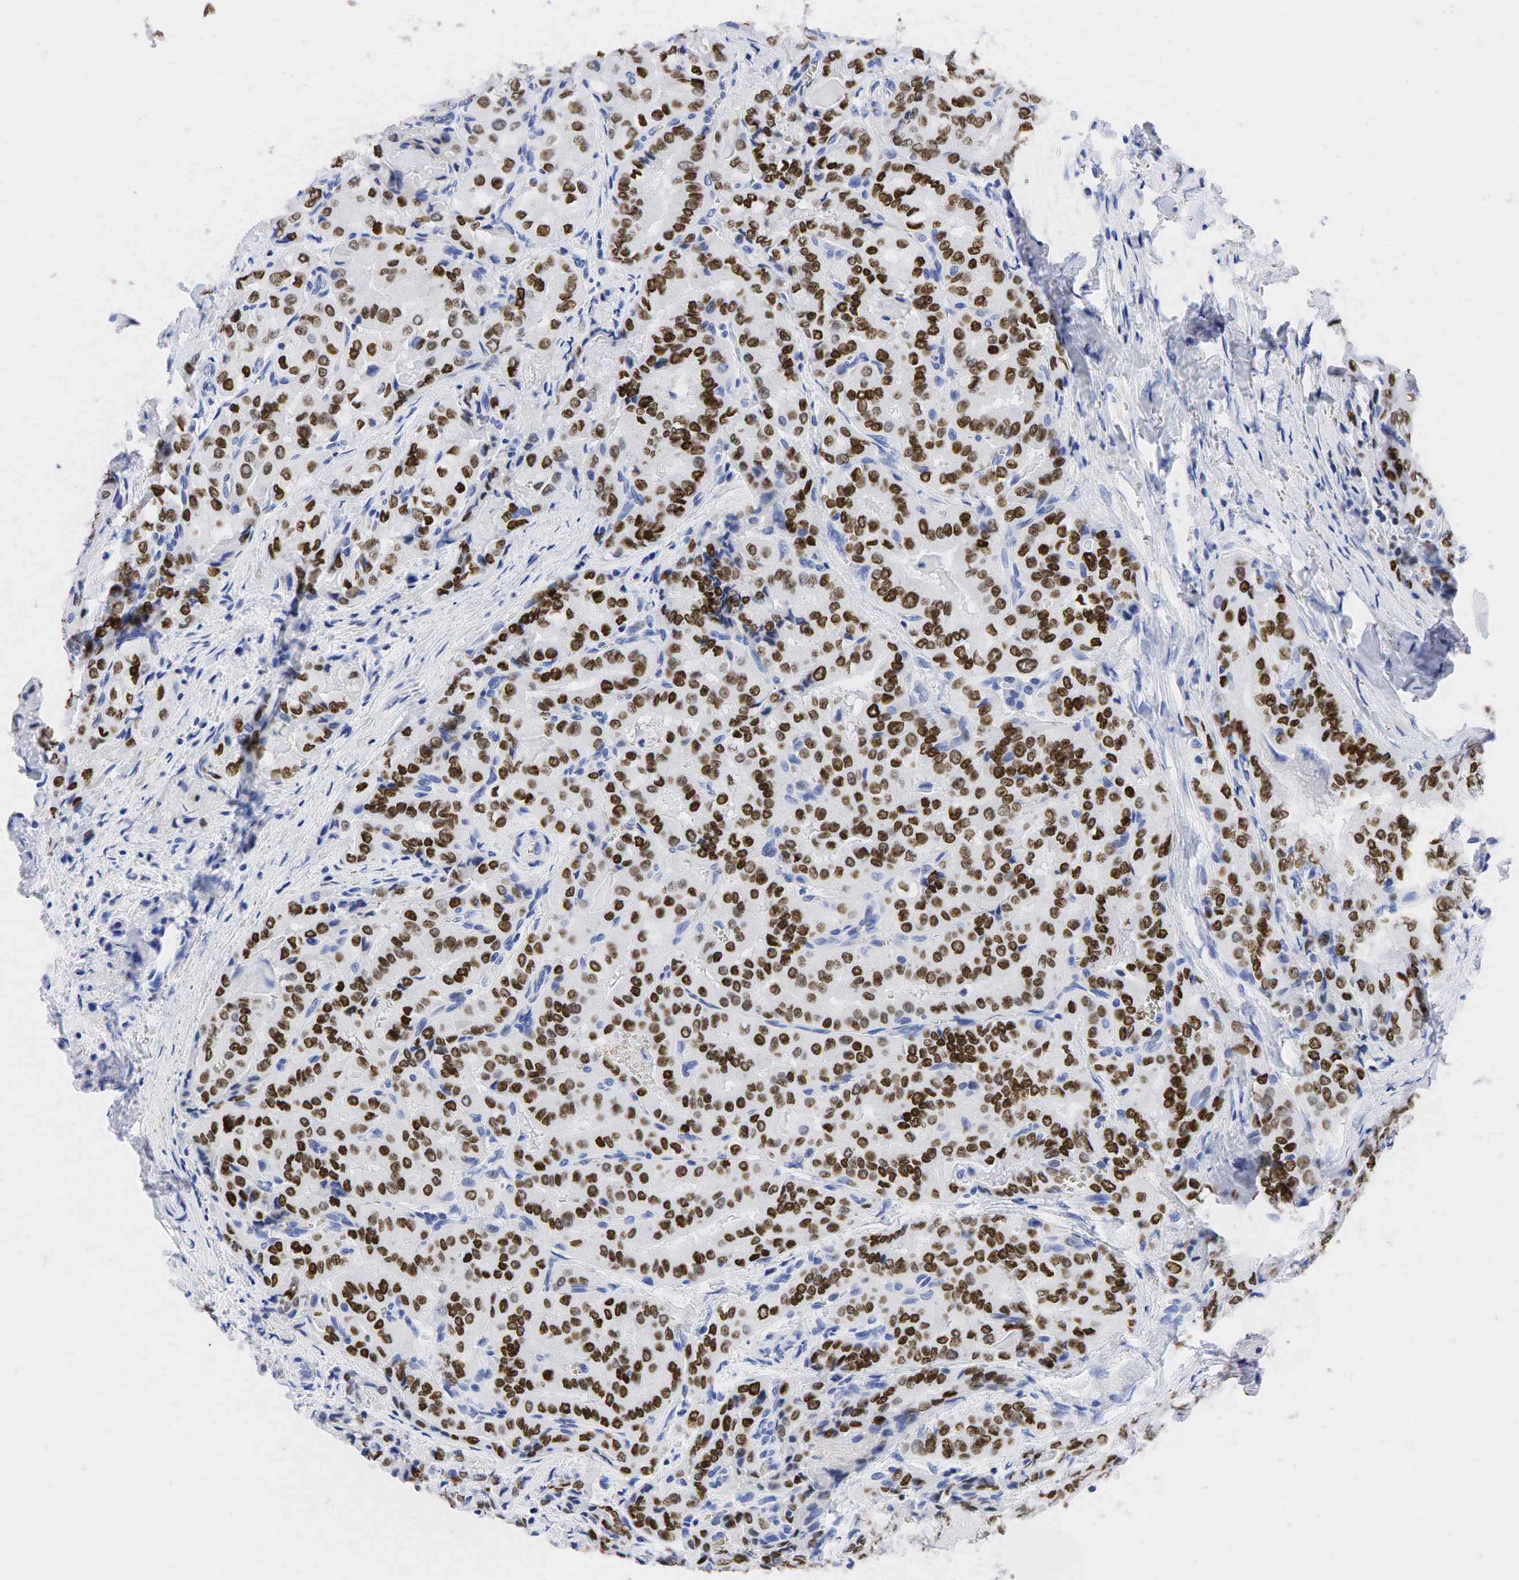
{"staining": {"intensity": "strong", "quantity": ">75%", "location": "nuclear"}, "tissue": "thyroid cancer", "cell_type": "Tumor cells", "image_type": "cancer", "snomed": [{"axis": "morphology", "description": "Papillary adenocarcinoma, NOS"}, {"axis": "topography", "description": "Thyroid gland"}], "caption": "Approximately >75% of tumor cells in thyroid papillary adenocarcinoma display strong nuclear protein positivity as visualized by brown immunohistochemical staining.", "gene": "NKX2-1", "patient": {"sex": "female", "age": 71}}